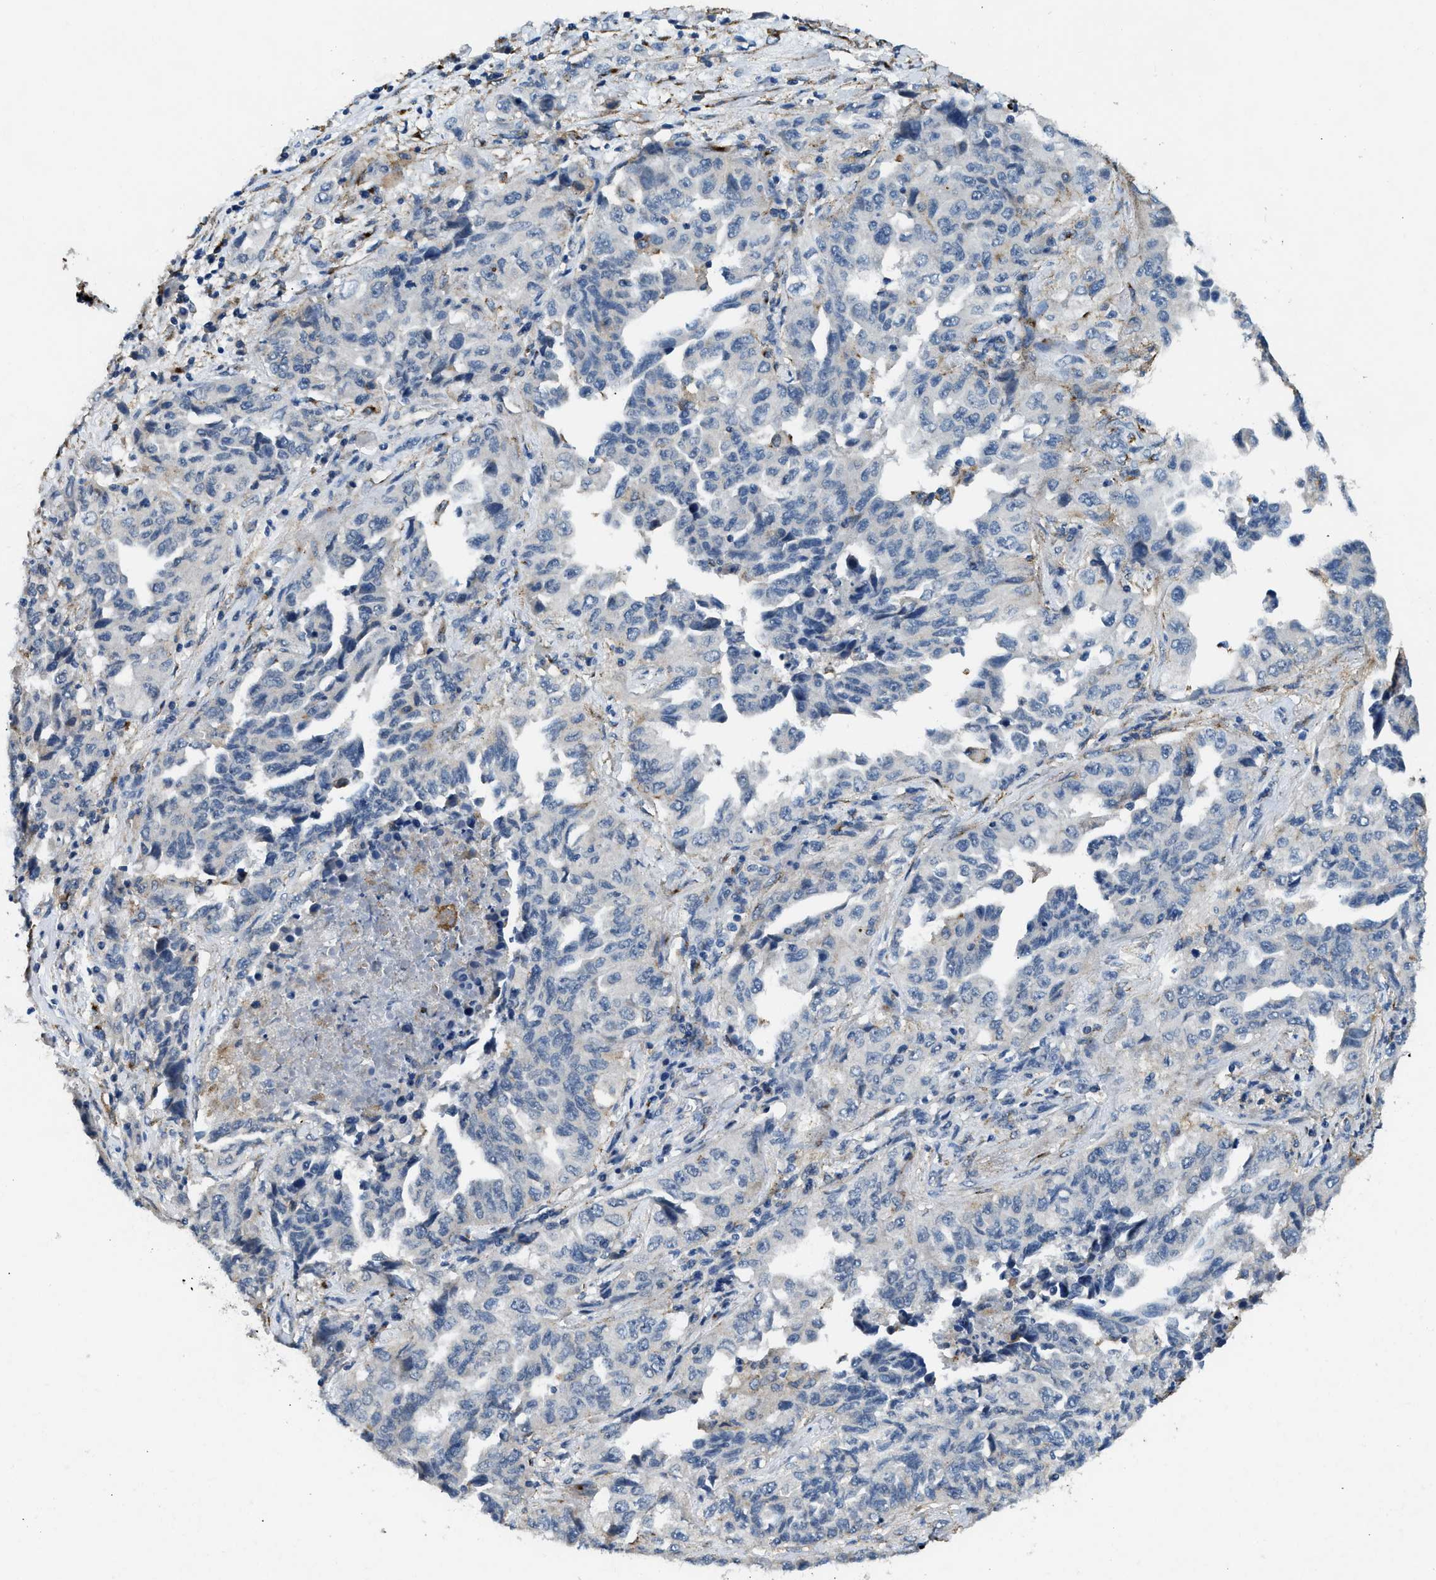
{"staining": {"intensity": "negative", "quantity": "none", "location": "none"}, "tissue": "lung cancer", "cell_type": "Tumor cells", "image_type": "cancer", "snomed": [{"axis": "morphology", "description": "Adenocarcinoma, NOS"}, {"axis": "topography", "description": "Lung"}], "caption": "Tumor cells are negative for brown protein staining in lung cancer (adenocarcinoma). (Brightfield microscopy of DAB immunohistochemistry (IHC) at high magnification).", "gene": "LRP1", "patient": {"sex": "female", "age": 51}}